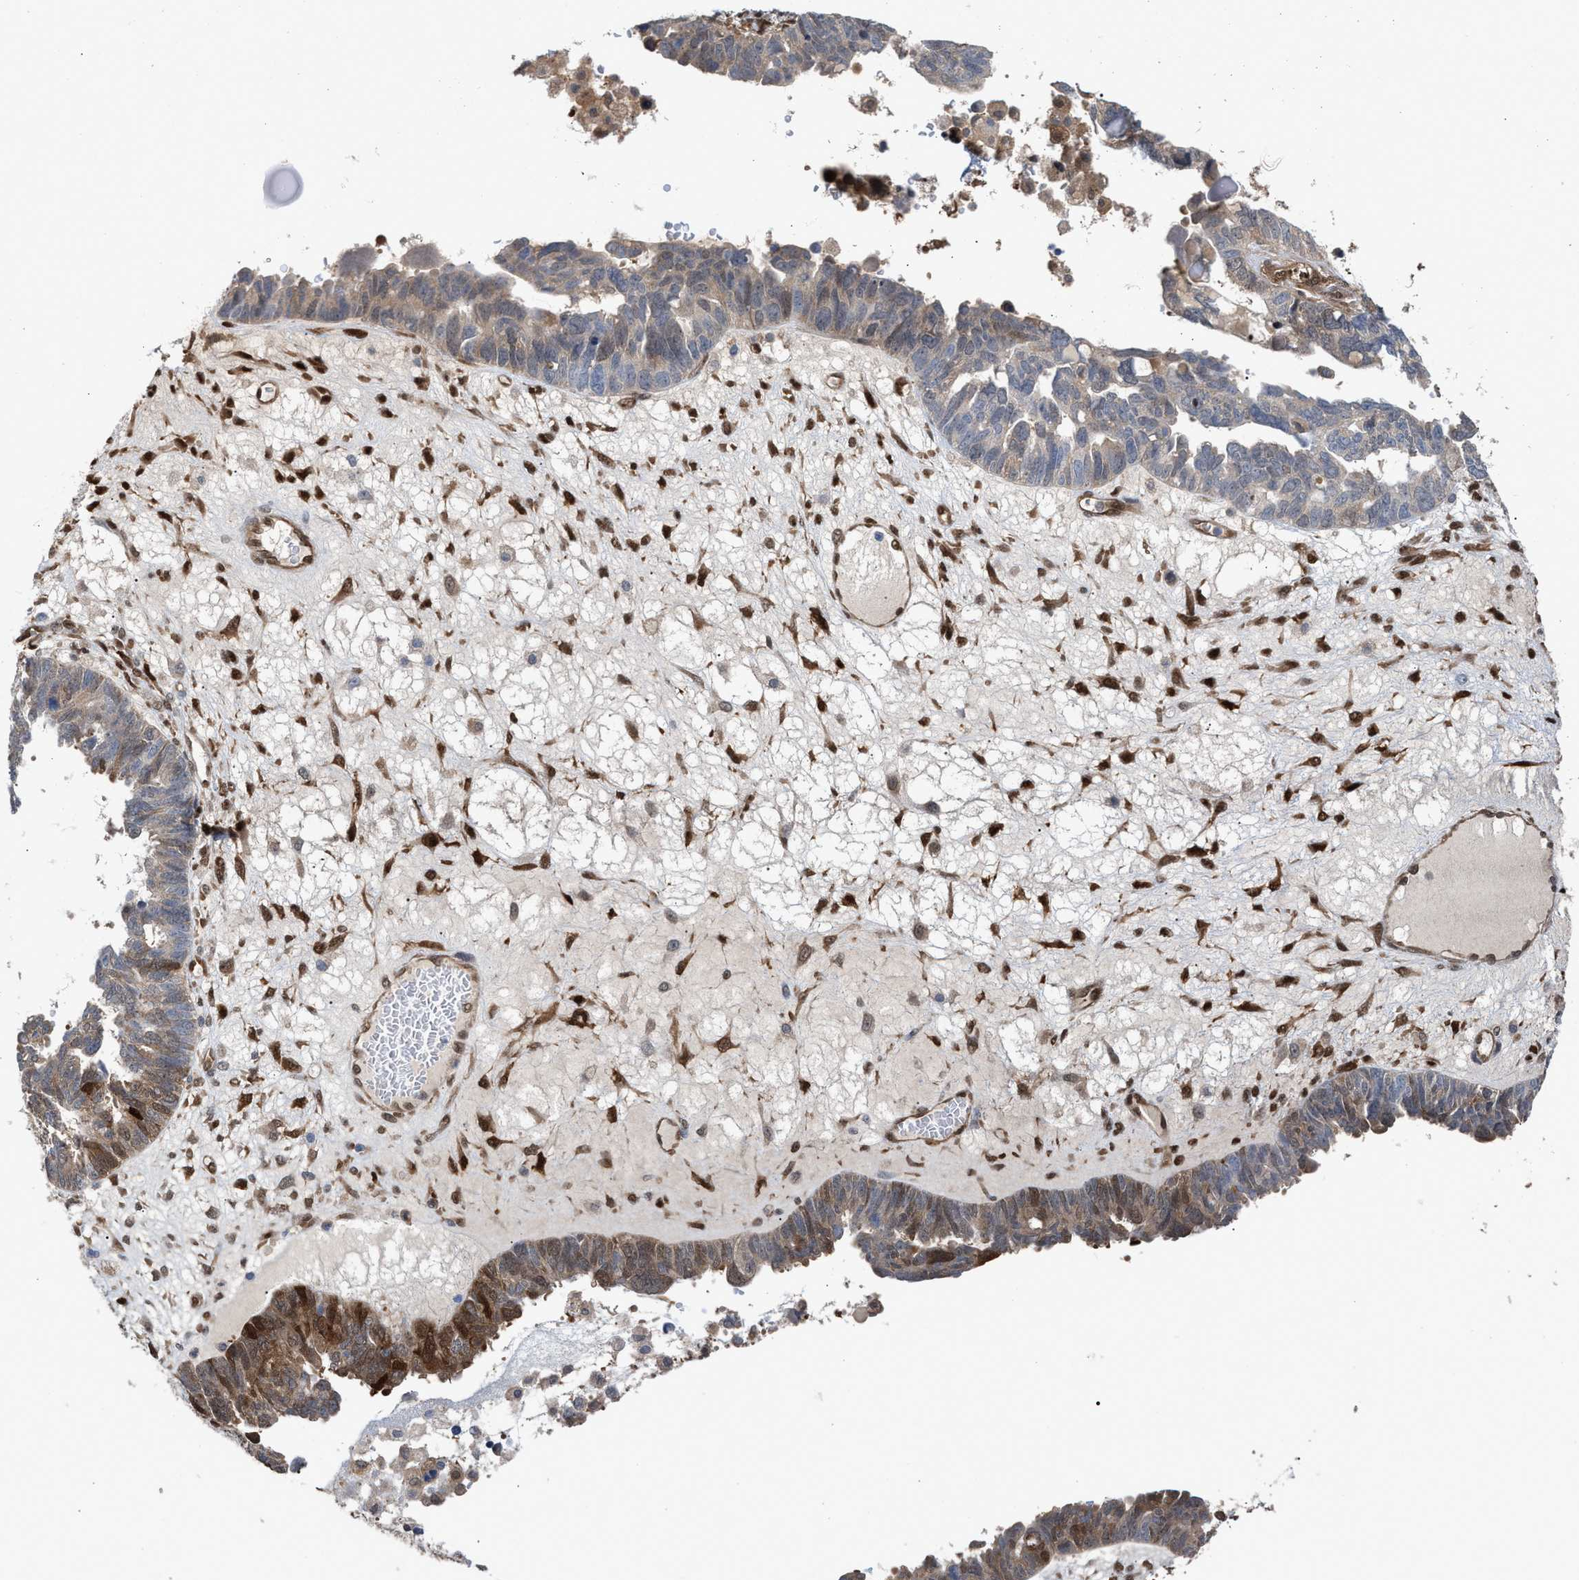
{"staining": {"intensity": "moderate", "quantity": "<25%", "location": "cytoplasmic/membranous,nuclear"}, "tissue": "ovarian cancer", "cell_type": "Tumor cells", "image_type": "cancer", "snomed": [{"axis": "morphology", "description": "Cystadenocarcinoma, serous, NOS"}, {"axis": "topography", "description": "Ovary"}], "caption": "Human serous cystadenocarcinoma (ovarian) stained with a brown dye displays moderate cytoplasmic/membranous and nuclear positive positivity in about <25% of tumor cells.", "gene": "TP53I3", "patient": {"sex": "female", "age": 79}}